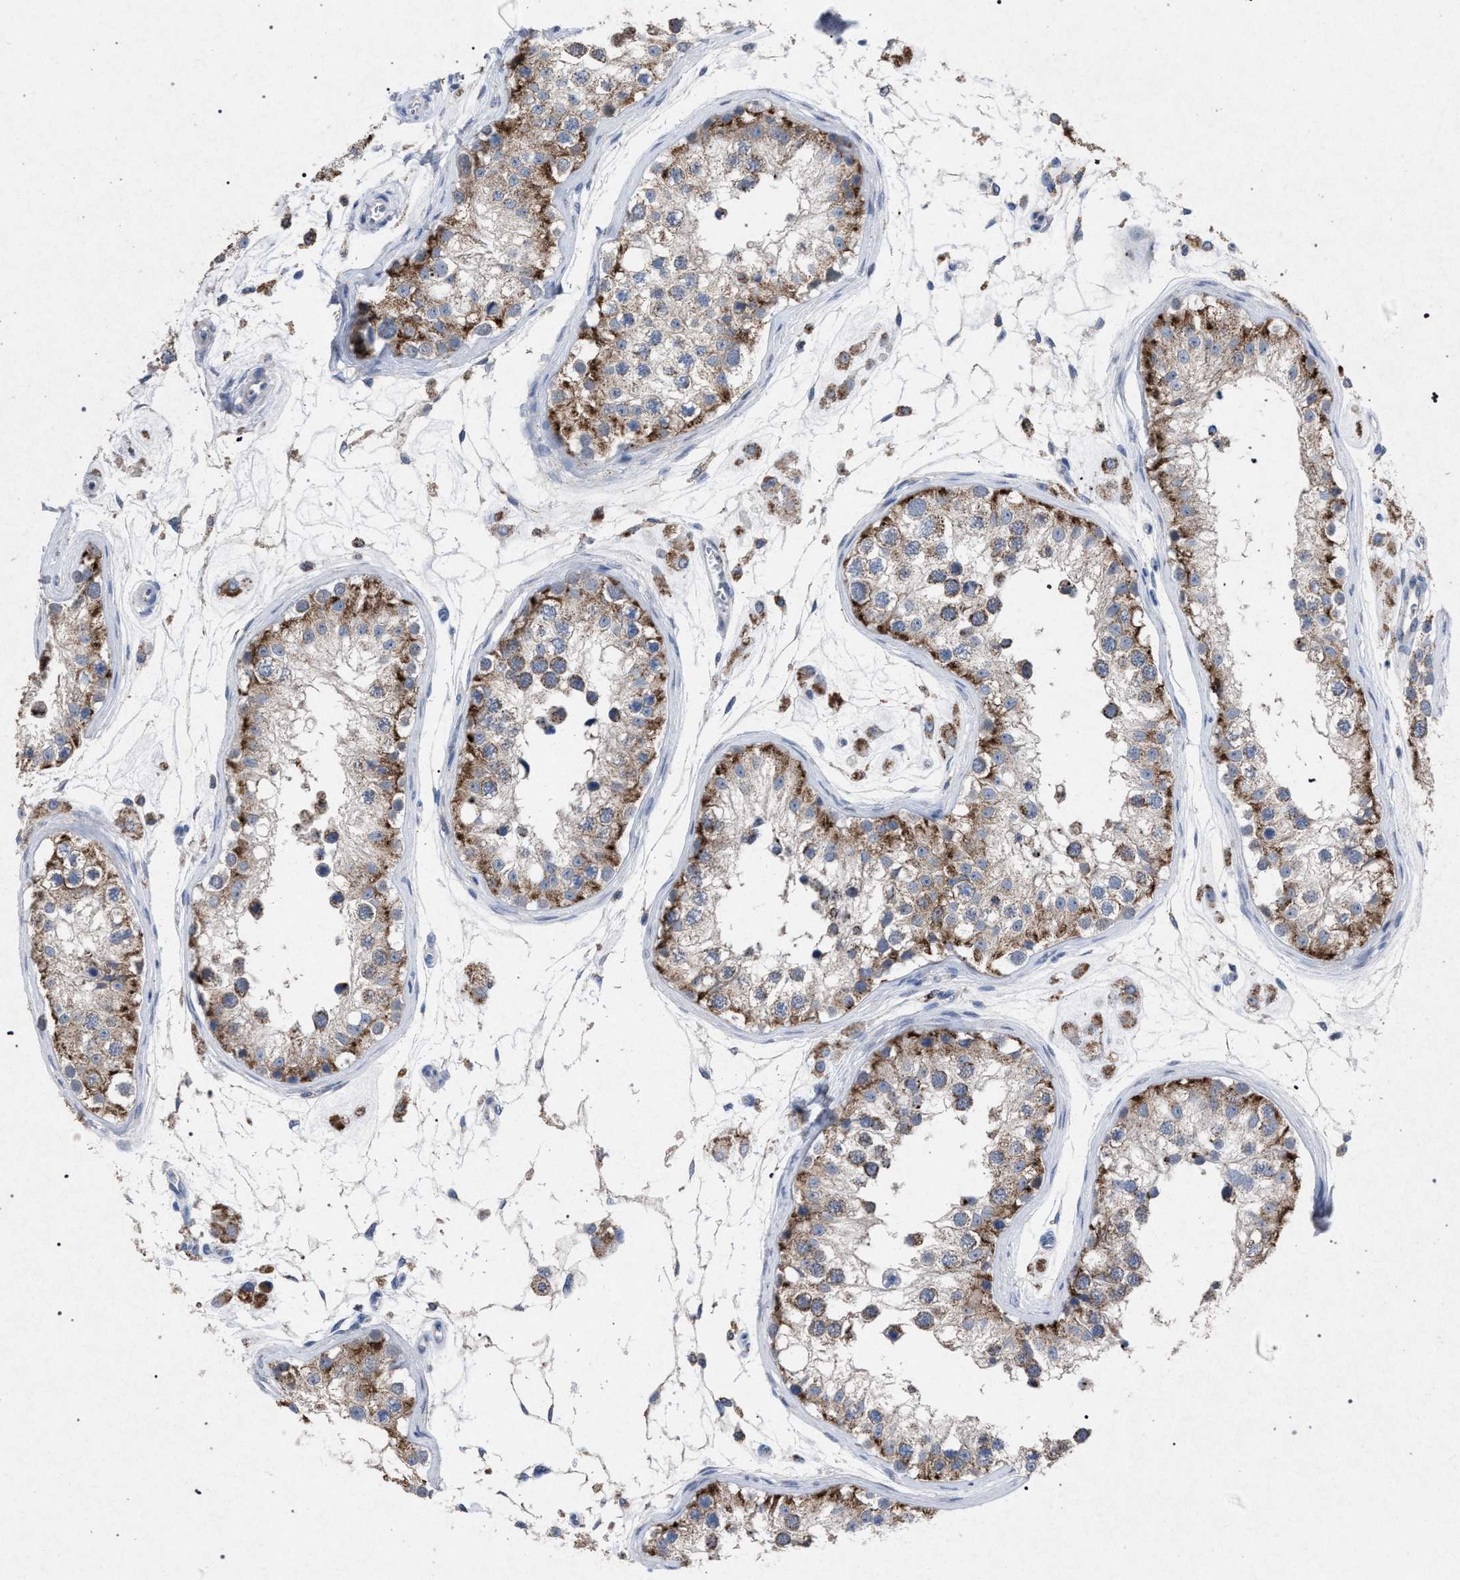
{"staining": {"intensity": "moderate", "quantity": ">75%", "location": "cytoplasmic/membranous"}, "tissue": "testis", "cell_type": "Cells in seminiferous ducts", "image_type": "normal", "snomed": [{"axis": "morphology", "description": "Normal tissue, NOS"}, {"axis": "morphology", "description": "Adenocarcinoma, metastatic, NOS"}, {"axis": "topography", "description": "Testis"}], "caption": "The histopathology image reveals immunohistochemical staining of normal testis. There is moderate cytoplasmic/membranous positivity is present in approximately >75% of cells in seminiferous ducts.", "gene": "HSD17B4", "patient": {"sex": "male", "age": 26}}